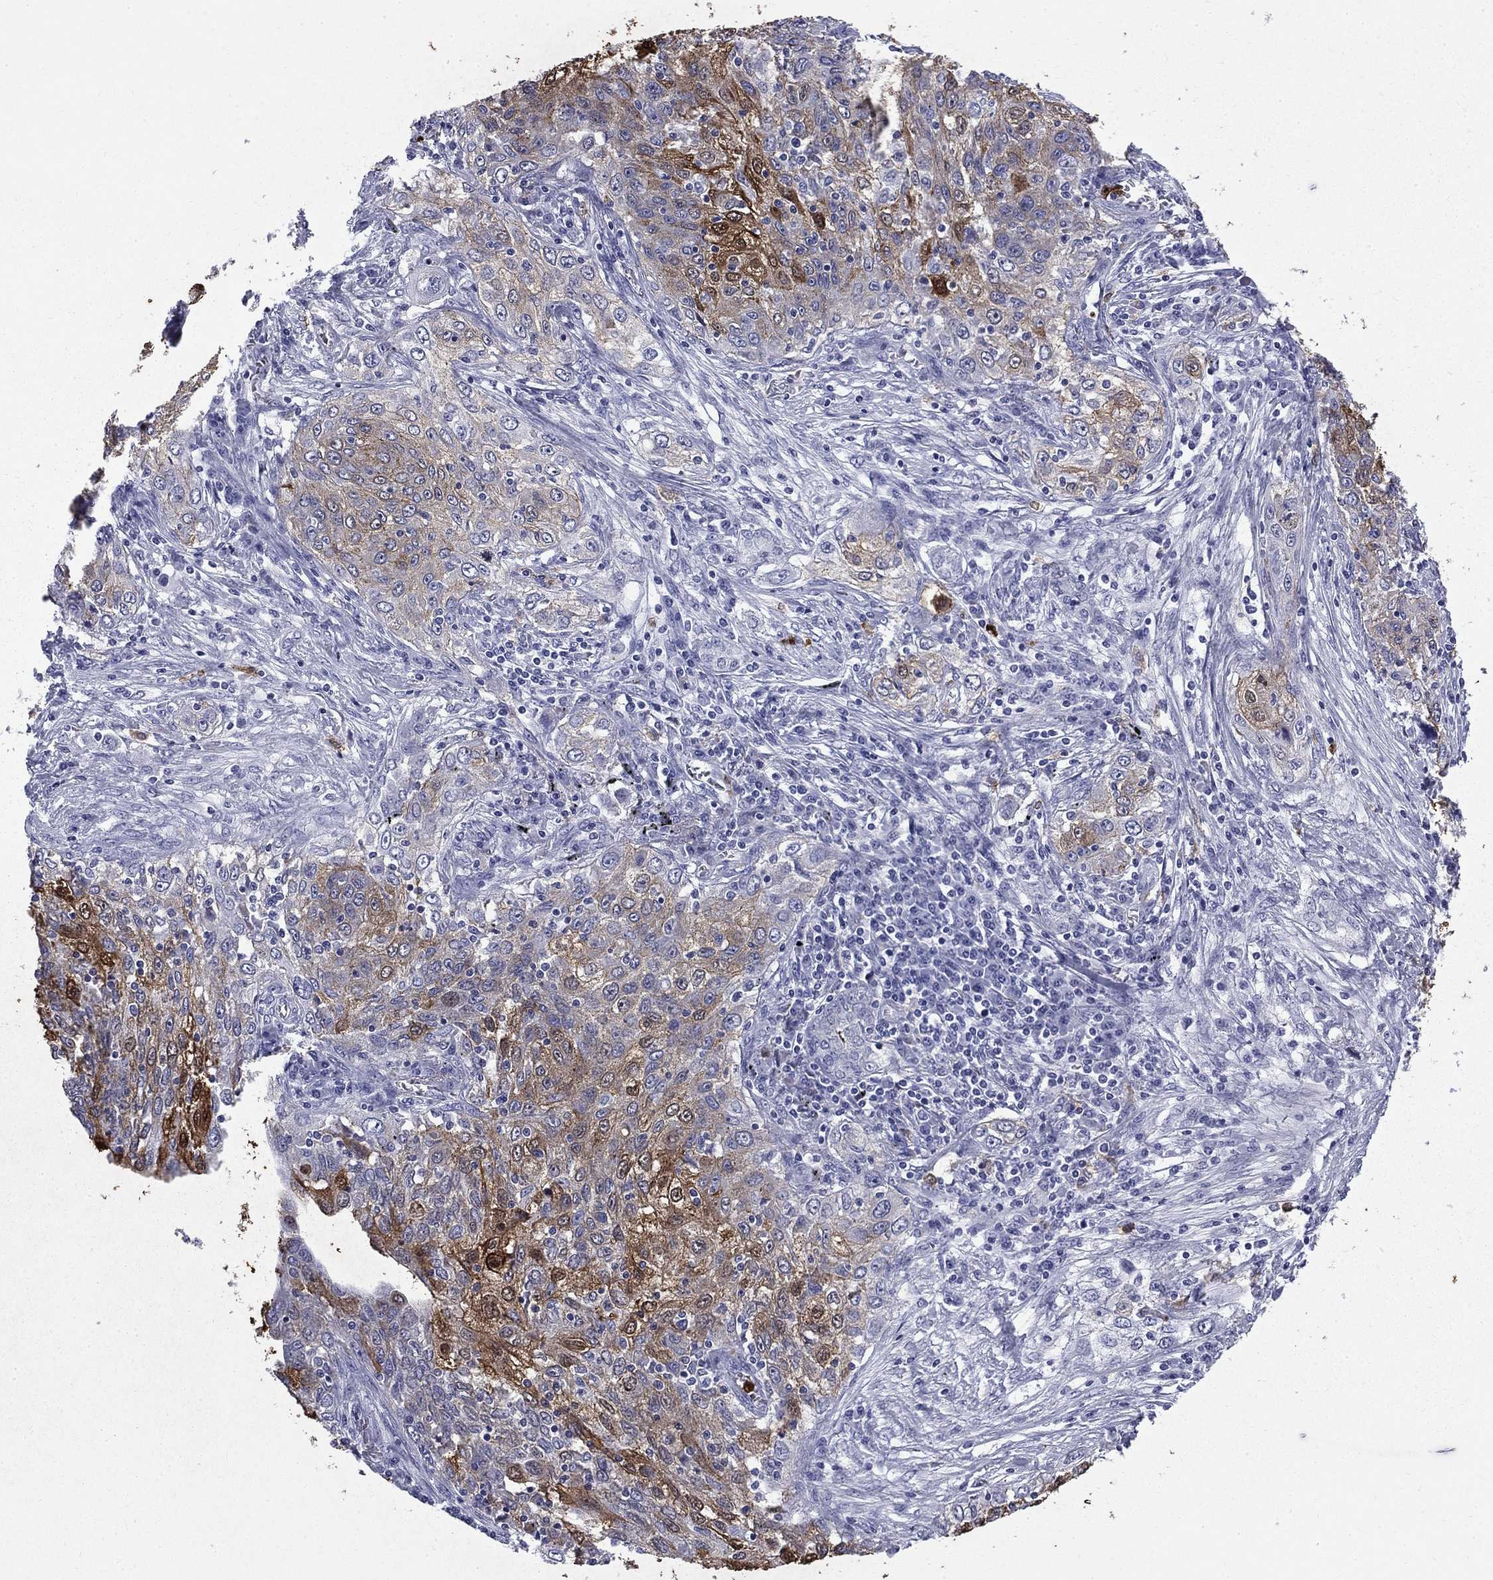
{"staining": {"intensity": "moderate", "quantity": "<25%", "location": "cytoplasmic/membranous"}, "tissue": "lung cancer", "cell_type": "Tumor cells", "image_type": "cancer", "snomed": [{"axis": "morphology", "description": "Squamous cell carcinoma, NOS"}, {"axis": "topography", "description": "Lung"}], "caption": "This is a micrograph of immunohistochemistry (IHC) staining of lung cancer, which shows moderate positivity in the cytoplasmic/membranous of tumor cells.", "gene": "TRIM29", "patient": {"sex": "female", "age": 69}}